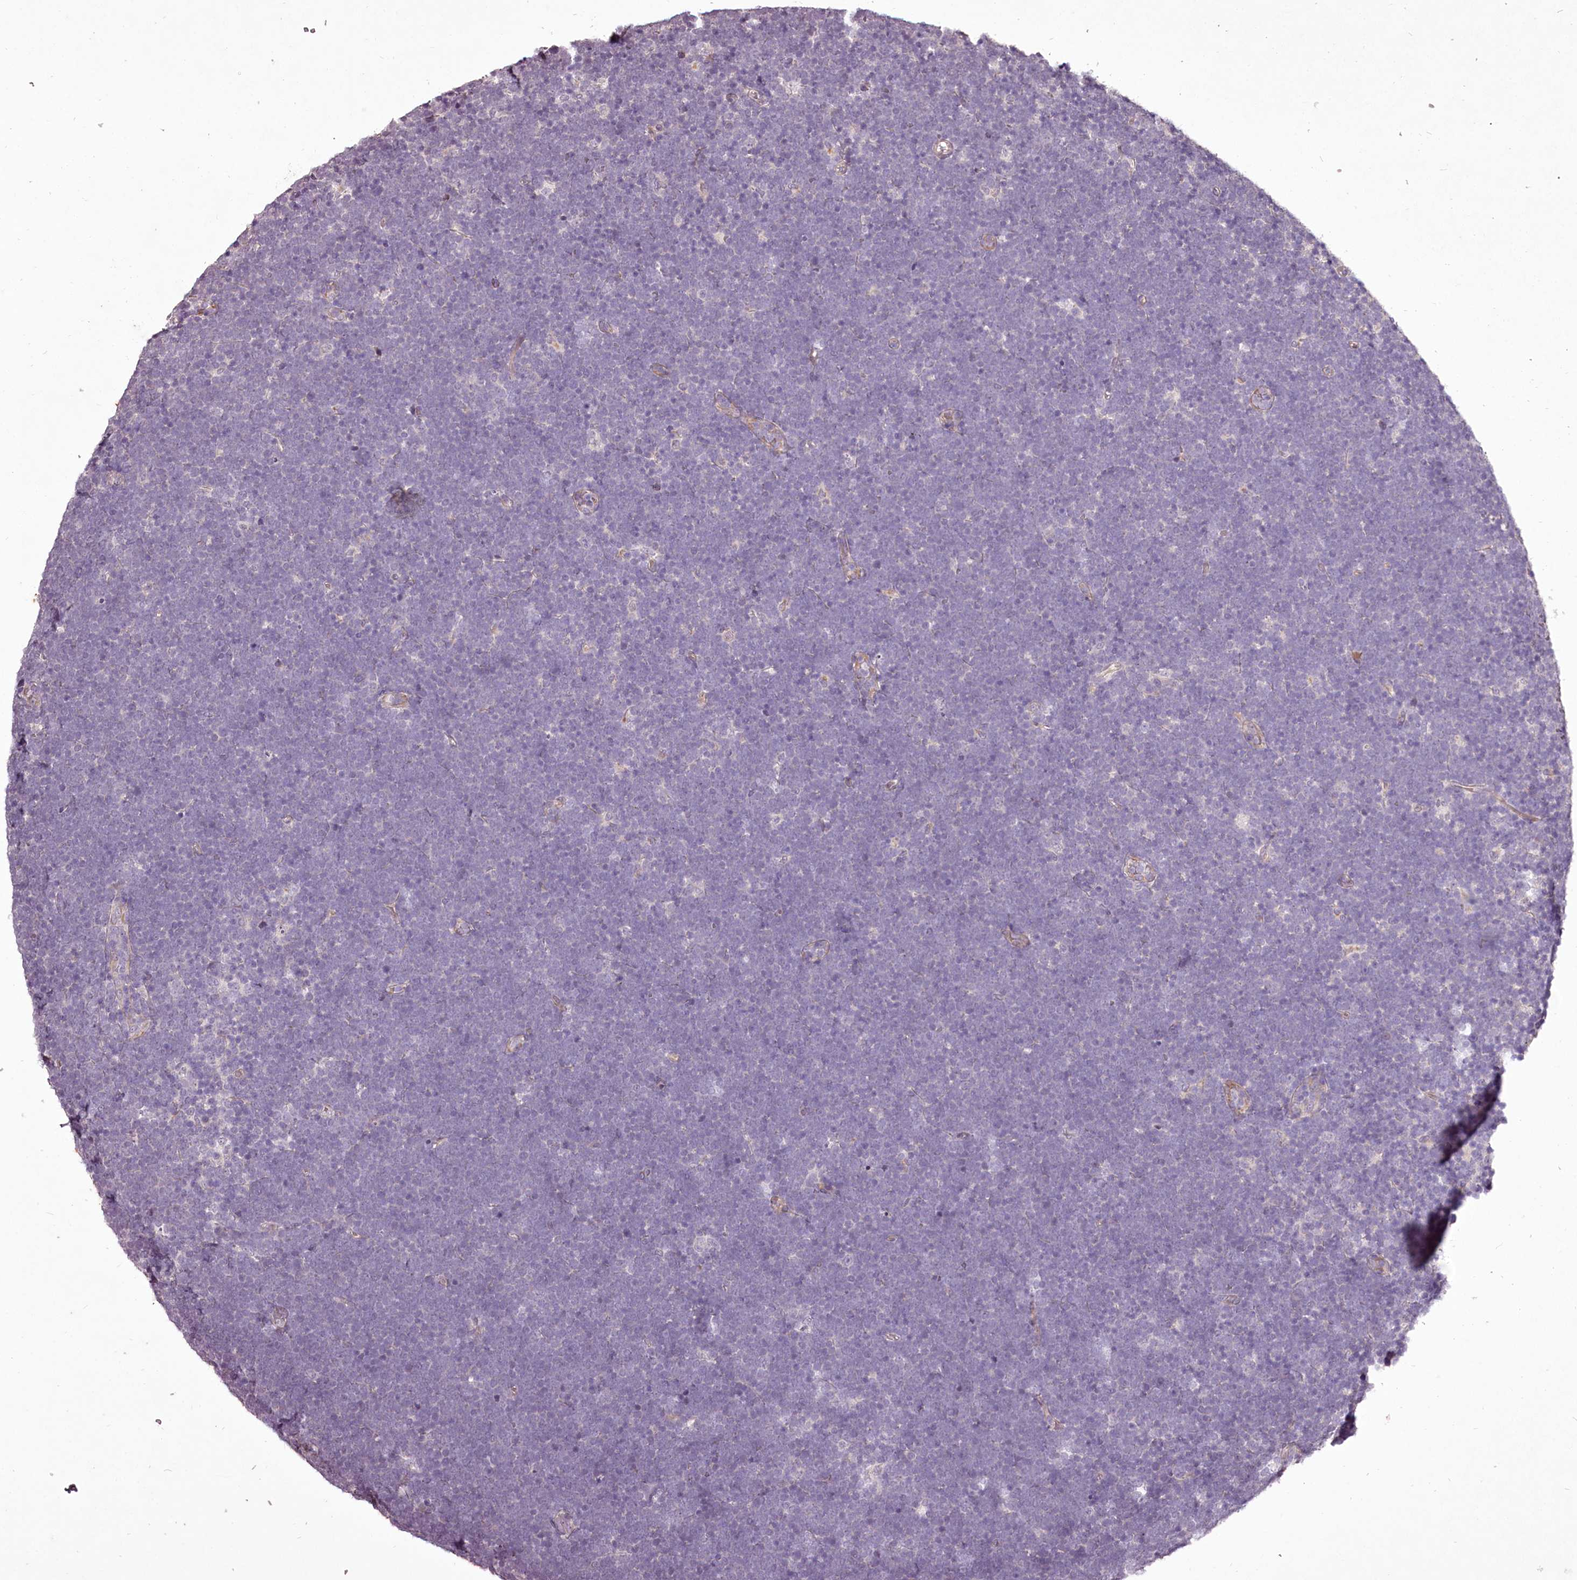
{"staining": {"intensity": "negative", "quantity": "none", "location": "none"}, "tissue": "lymphoma", "cell_type": "Tumor cells", "image_type": "cancer", "snomed": [{"axis": "morphology", "description": "Malignant lymphoma, non-Hodgkin's type, High grade"}, {"axis": "topography", "description": "Lymph node"}], "caption": "A high-resolution histopathology image shows IHC staining of lymphoma, which shows no significant expression in tumor cells.", "gene": "C1orf56", "patient": {"sex": "male", "age": 13}}